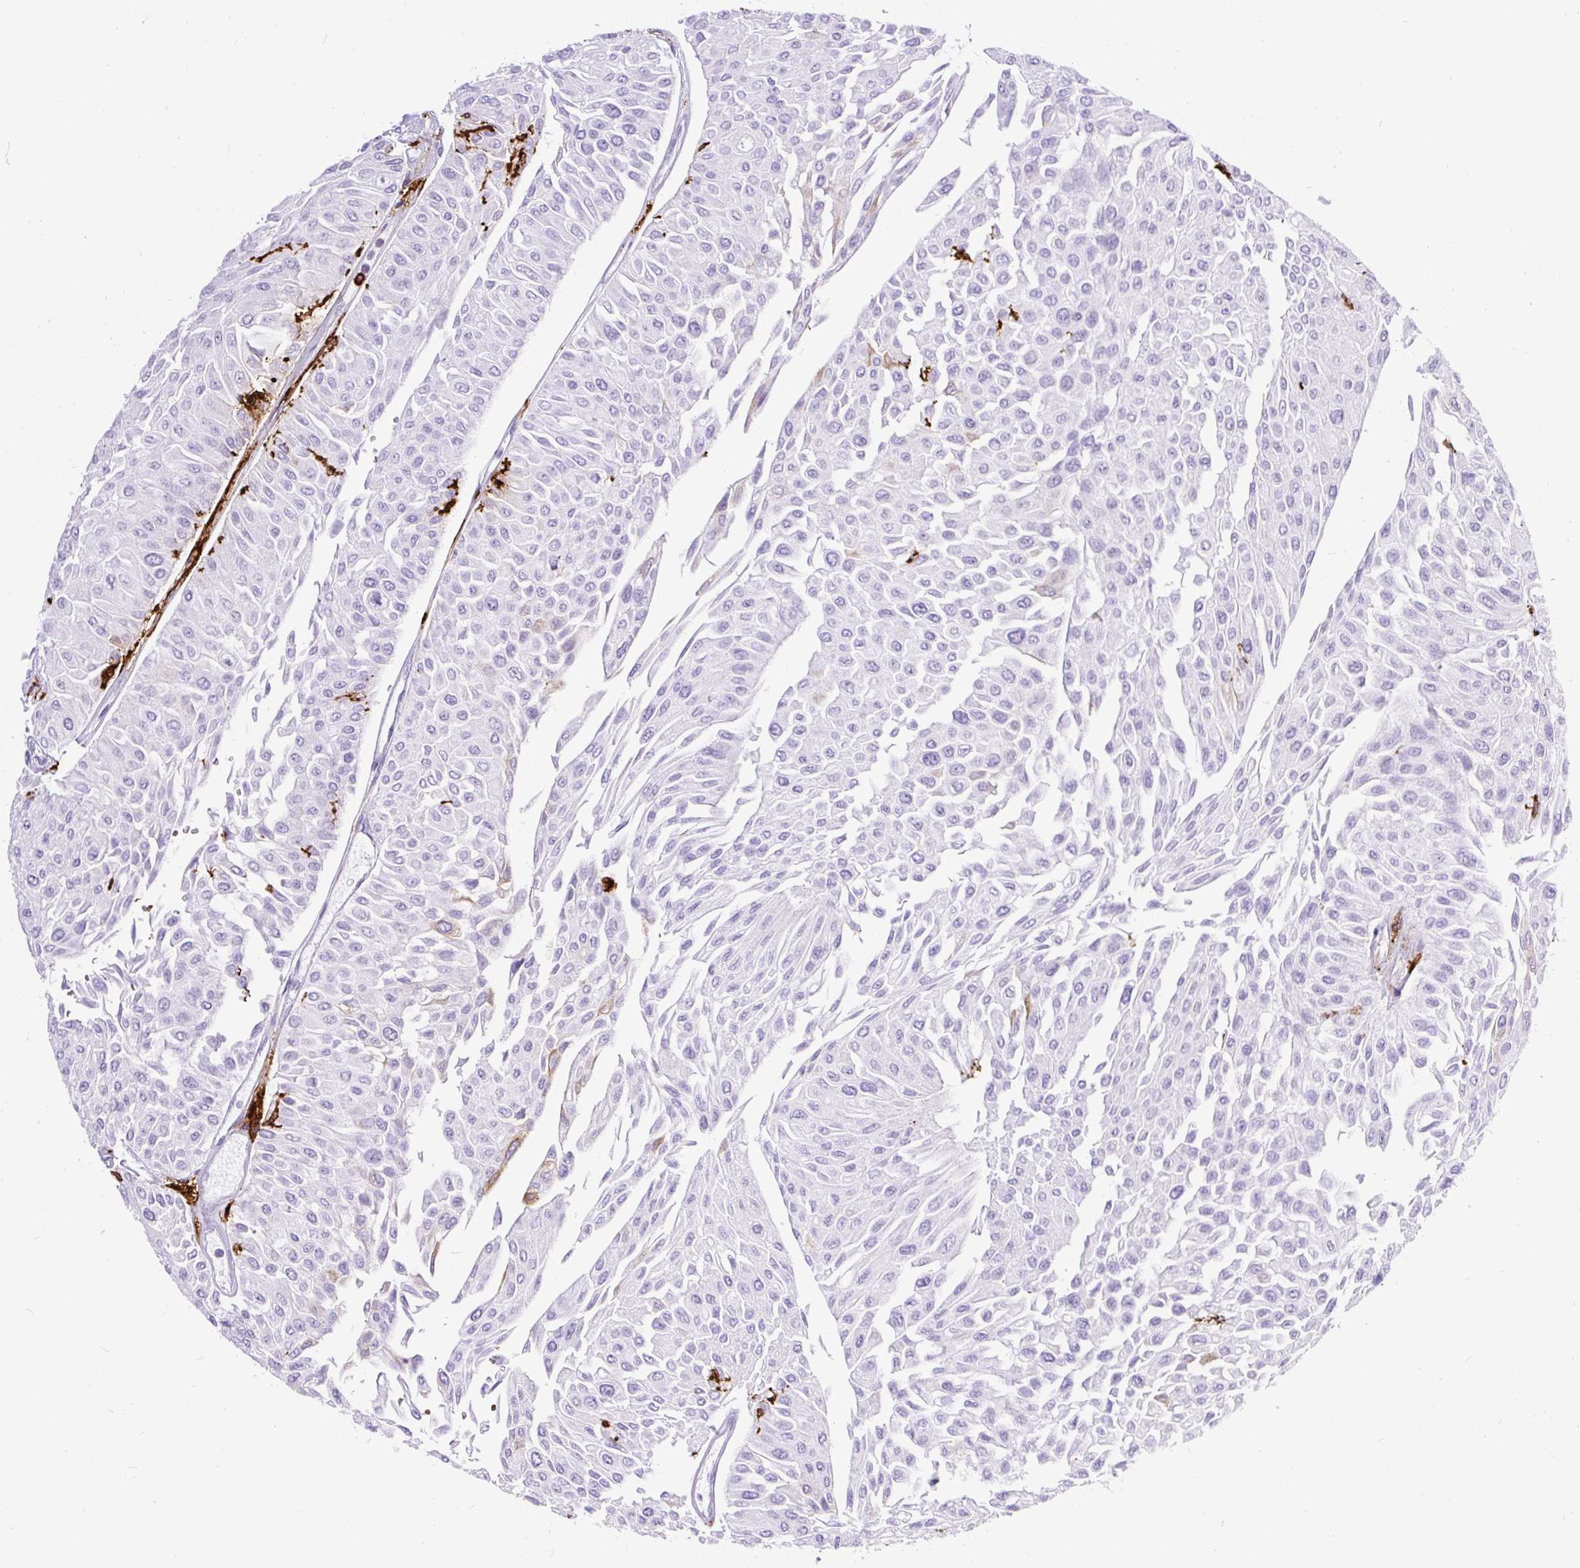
{"staining": {"intensity": "negative", "quantity": "none", "location": "none"}, "tissue": "urothelial cancer", "cell_type": "Tumor cells", "image_type": "cancer", "snomed": [{"axis": "morphology", "description": "Urothelial carcinoma, Low grade"}, {"axis": "topography", "description": "Urinary bladder"}], "caption": "An immunohistochemistry image of urothelial cancer is shown. There is no staining in tumor cells of urothelial cancer.", "gene": "HLA-DRA", "patient": {"sex": "male", "age": 67}}